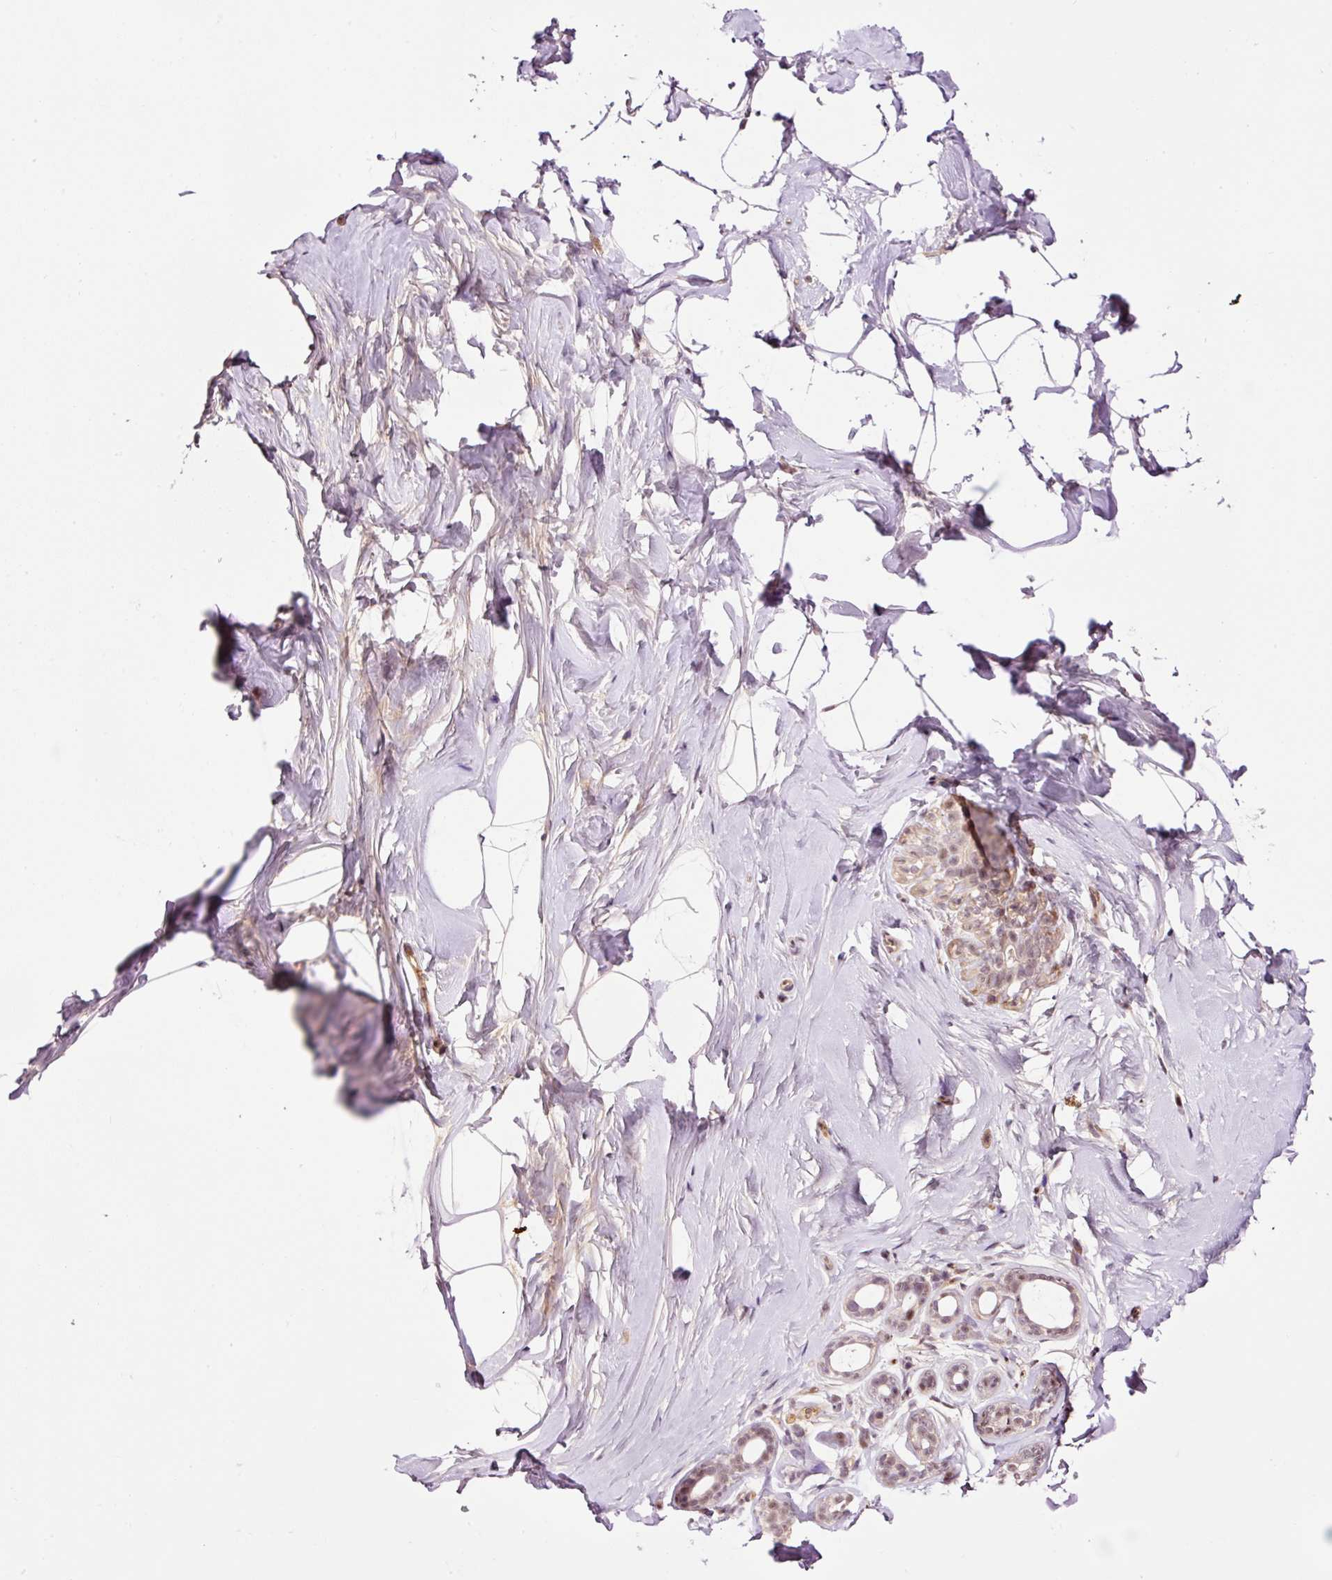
{"staining": {"intensity": "negative", "quantity": "none", "location": "none"}, "tissue": "breast", "cell_type": "Adipocytes", "image_type": "normal", "snomed": [{"axis": "morphology", "description": "Normal tissue, NOS"}, {"axis": "topography", "description": "Breast"}], "caption": "DAB (3,3'-diaminobenzidine) immunohistochemical staining of benign human breast exhibits no significant positivity in adipocytes.", "gene": "DPPA4", "patient": {"sex": "female", "age": 32}}